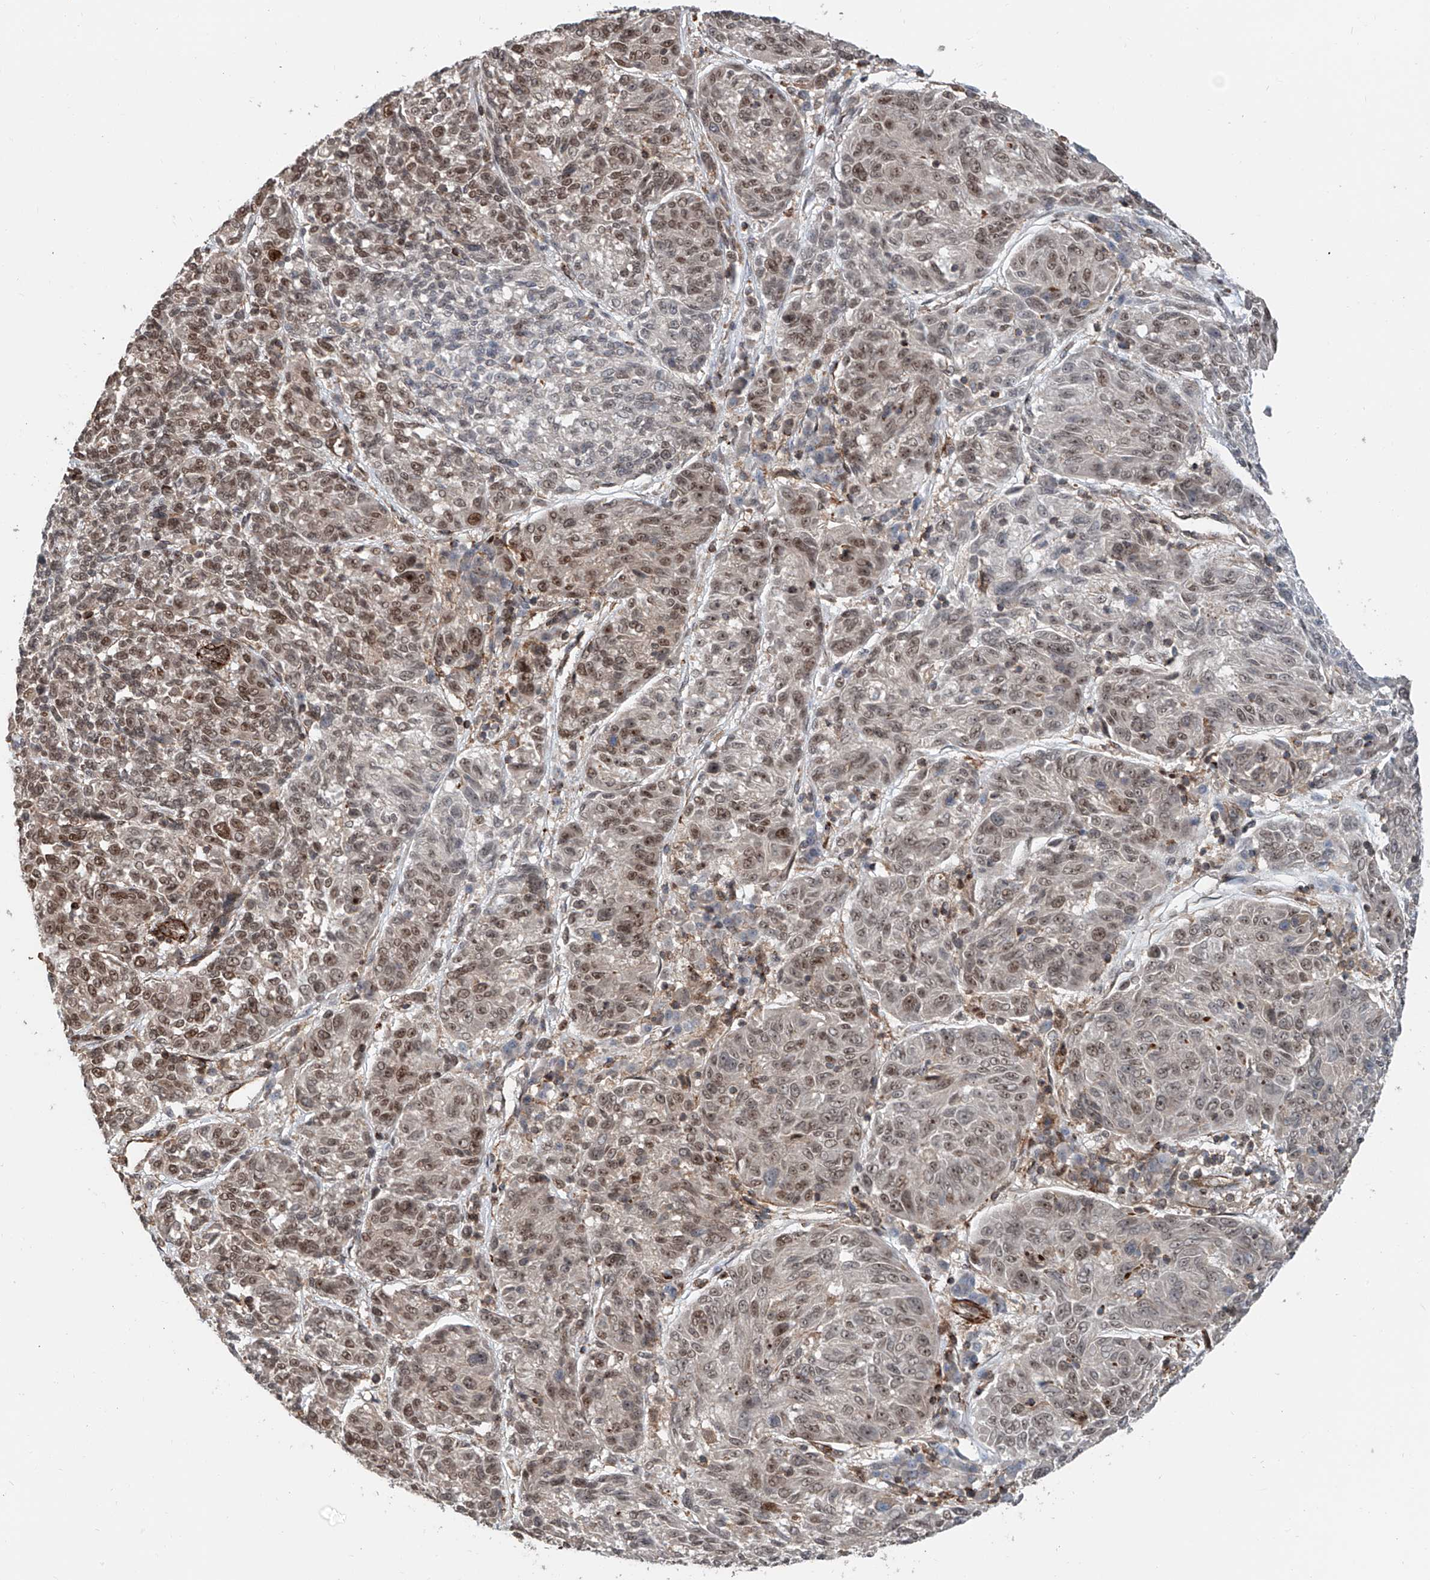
{"staining": {"intensity": "weak", "quantity": "25%-75%", "location": "nuclear"}, "tissue": "melanoma", "cell_type": "Tumor cells", "image_type": "cancer", "snomed": [{"axis": "morphology", "description": "Malignant melanoma, NOS"}, {"axis": "topography", "description": "Skin"}], "caption": "Malignant melanoma stained with immunohistochemistry (IHC) reveals weak nuclear staining in about 25%-75% of tumor cells.", "gene": "SDE2", "patient": {"sex": "male", "age": 53}}